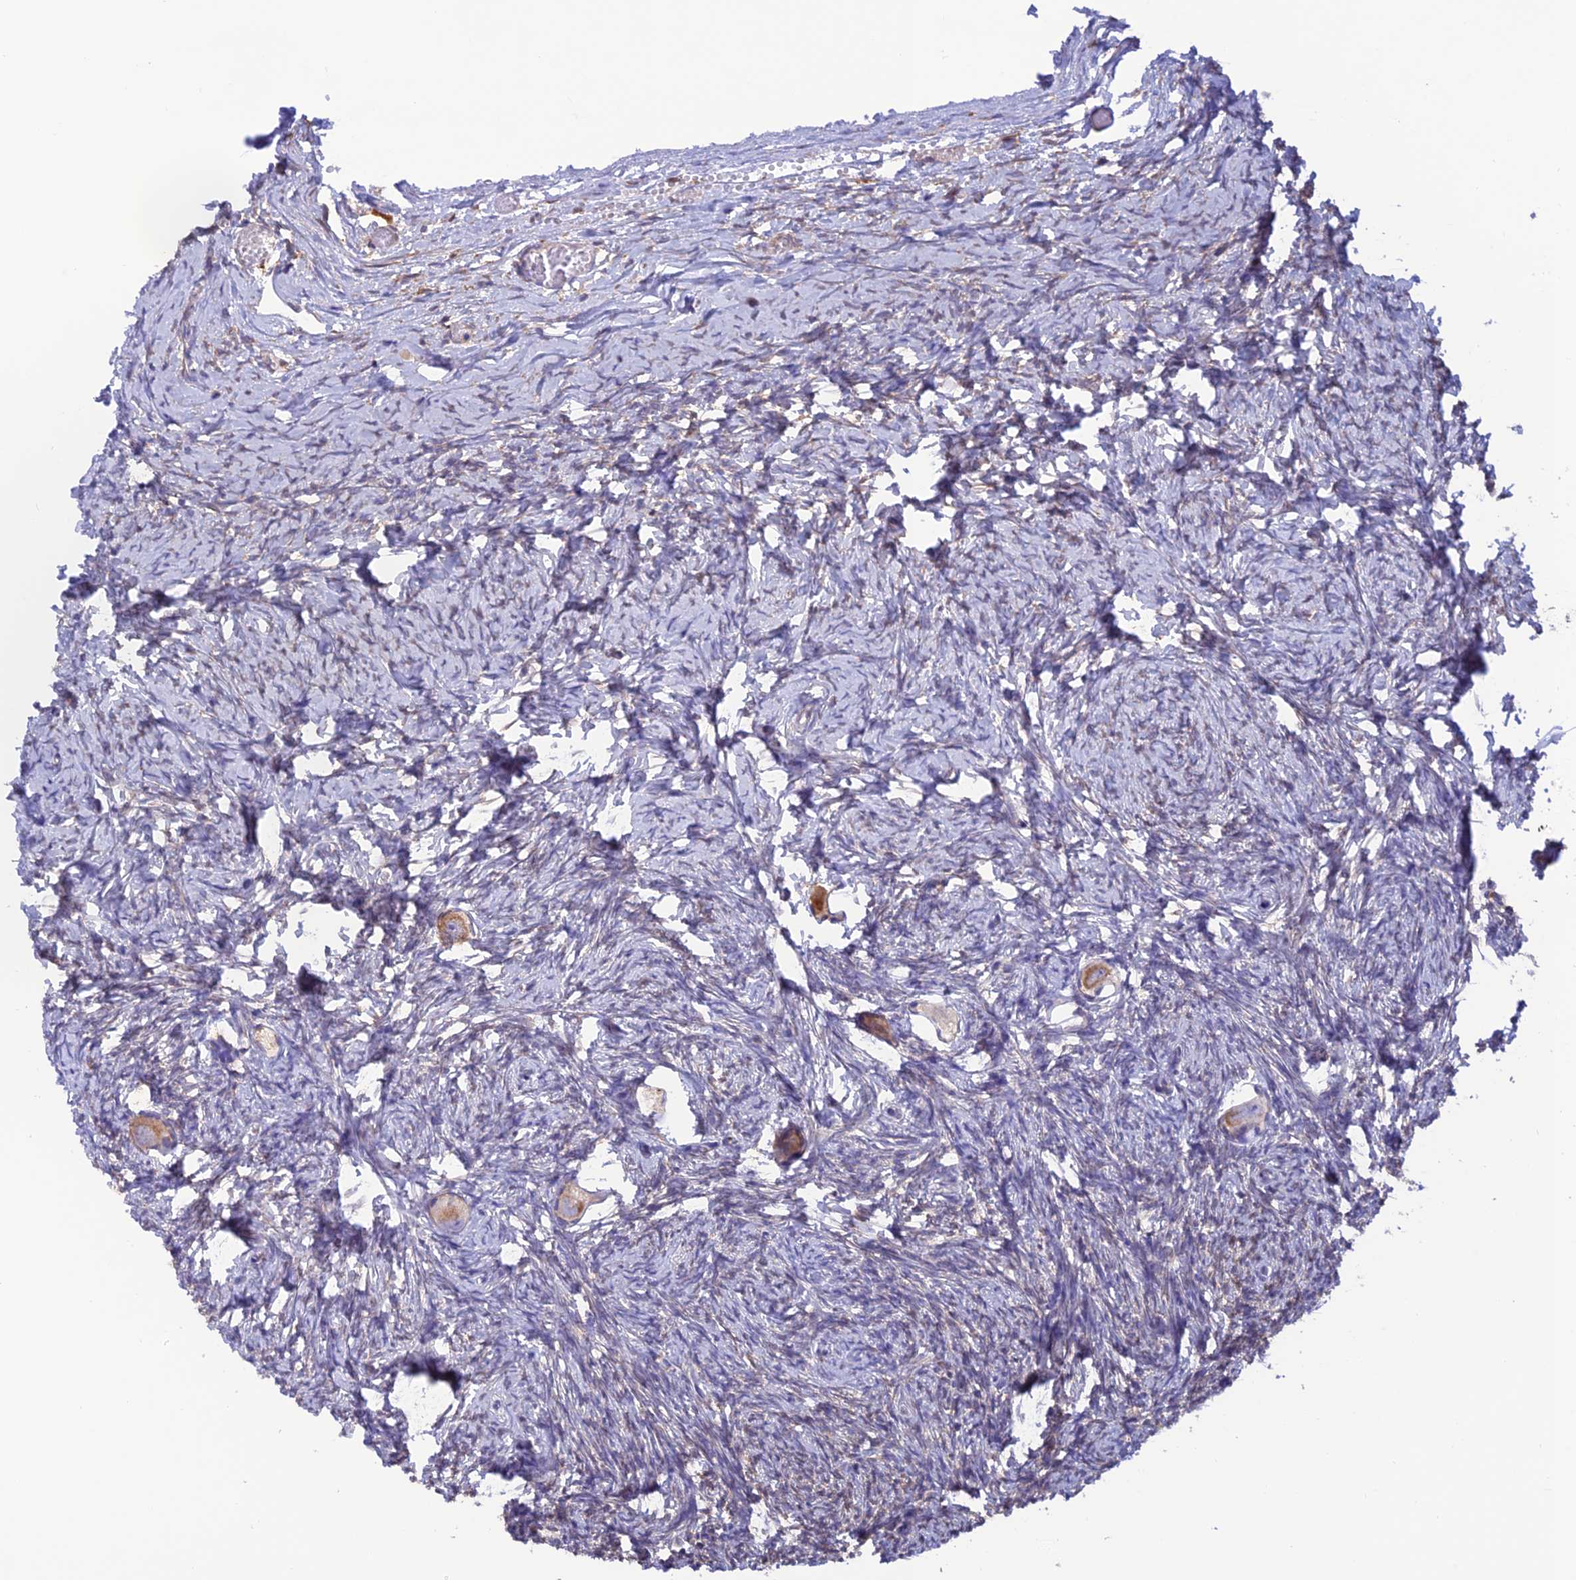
{"staining": {"intensity": "moderate", "quantity": ">75%", "location": "cytoplasmic/membranous"}, "tissue": "ovary", "cell_type": "Follicle cells", "image_type": "normal", "snomed": [{"axis": "morphology", "description": "Normal tissue, NOS"}, {"axis": "topography", "description": "Ovary"}], "caption": "Brown immunohistochemical staining in unremarkable ovary shows moderate cytoplasmic/membranous positivity in about >75% of follicle cells. Ihc stains the protein of interest in brown and the nuclei are stained blue.", "gene": "ENSG00000255439", "patient": {"sex": "female", "age": 27}}